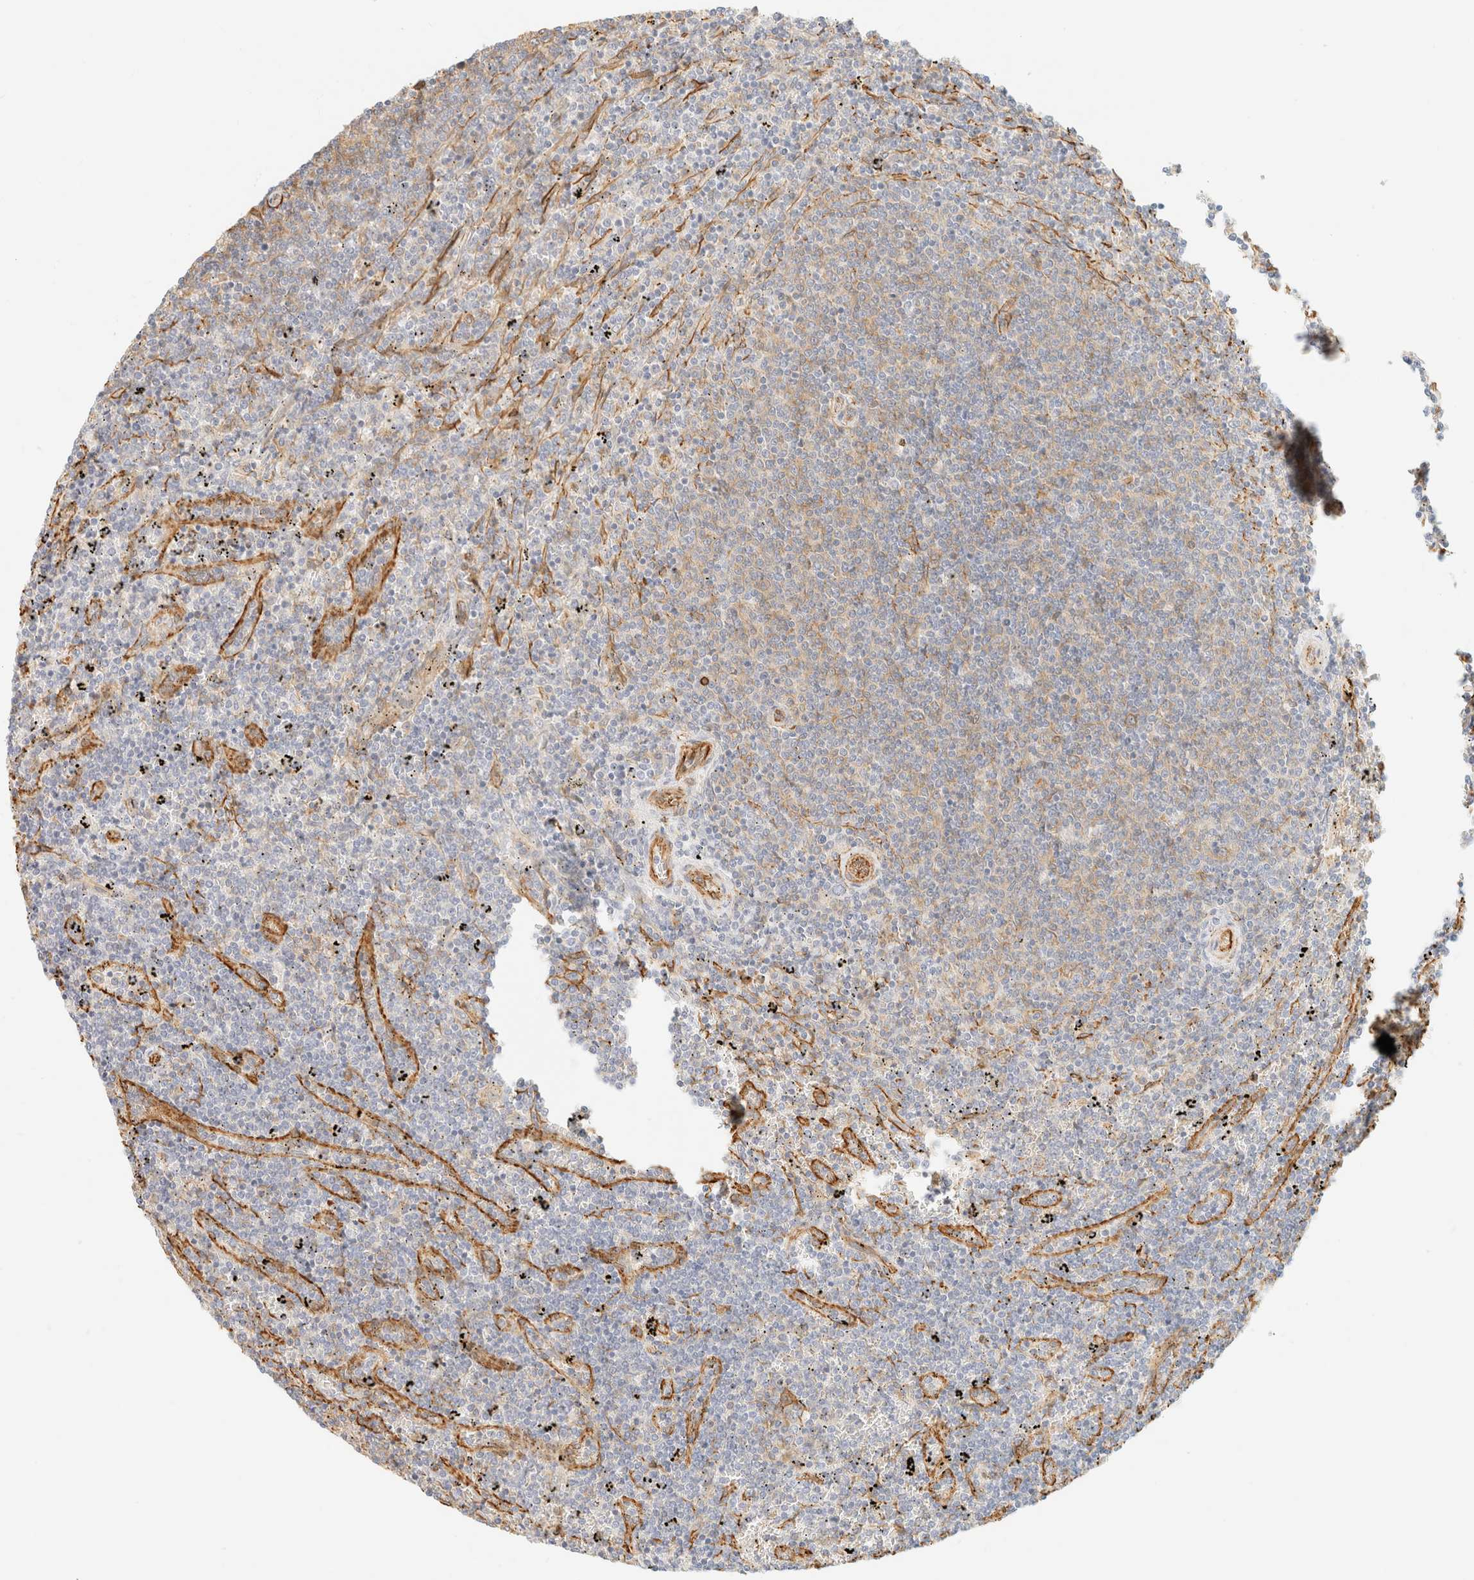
{"staining": {"intensity": "weak", "quantity": "25%-75%", "location": "cytoplasmic/membranous"}, "tissue": "lymphoma", "cell_type": "Tumor cells", "image_type": "cancer", "snomed": [{"axis": "morphology", "description": "Malignant lymphoma, non-Hodgkin's type, Low grade"}, {"axis": "topography", "description": "Spleen"}], "caption": "A histopathology image showing weak cytoplasmic/membranous staining in about 25%-75% of tumor cells in lymphoma, as visualized by brown immunohistochemical staining.", "gene": "OTOP2", "patient": {"sex": "female", "age": 50}}